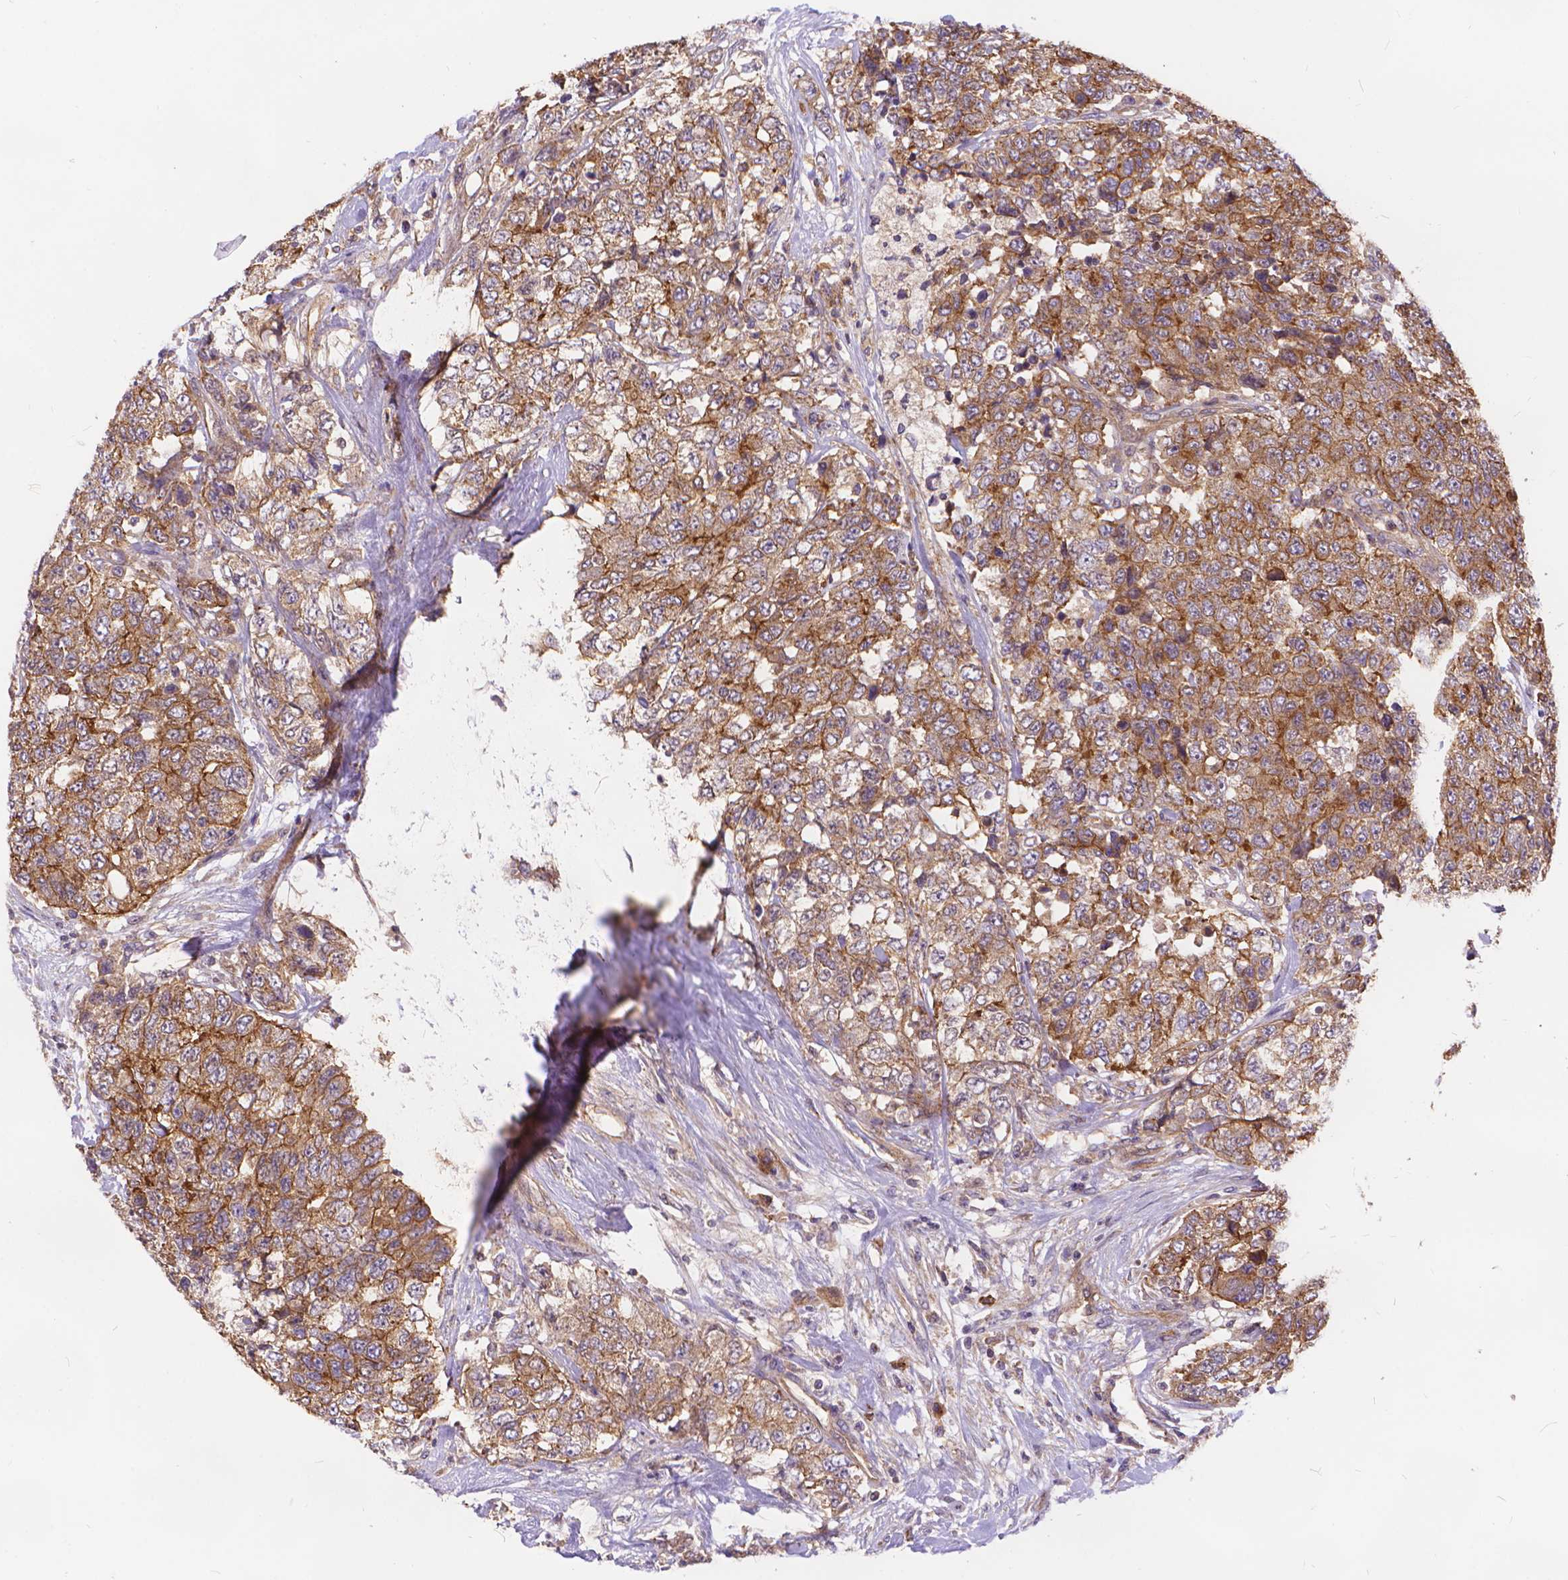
{"staining": {"intensity": "moderate", "quantity": ">75%", "location": "cytoplasmic/membranous"}, "tissue": "urothelial cancer", "cell_type": "Tumor cells", "image_type": "cancer", "snomed": [{"axis": "morphology", "description": "Urothelial carcinoma, High grade"}, {"axis": "topography", "description": "Urinary bladder"}], "caption": "Urothelial cancer stained with a protein marker displays moderate staining in tumor cells.", "gene": "ARAP1", "patient": {"sex": "female", "age": 78}}